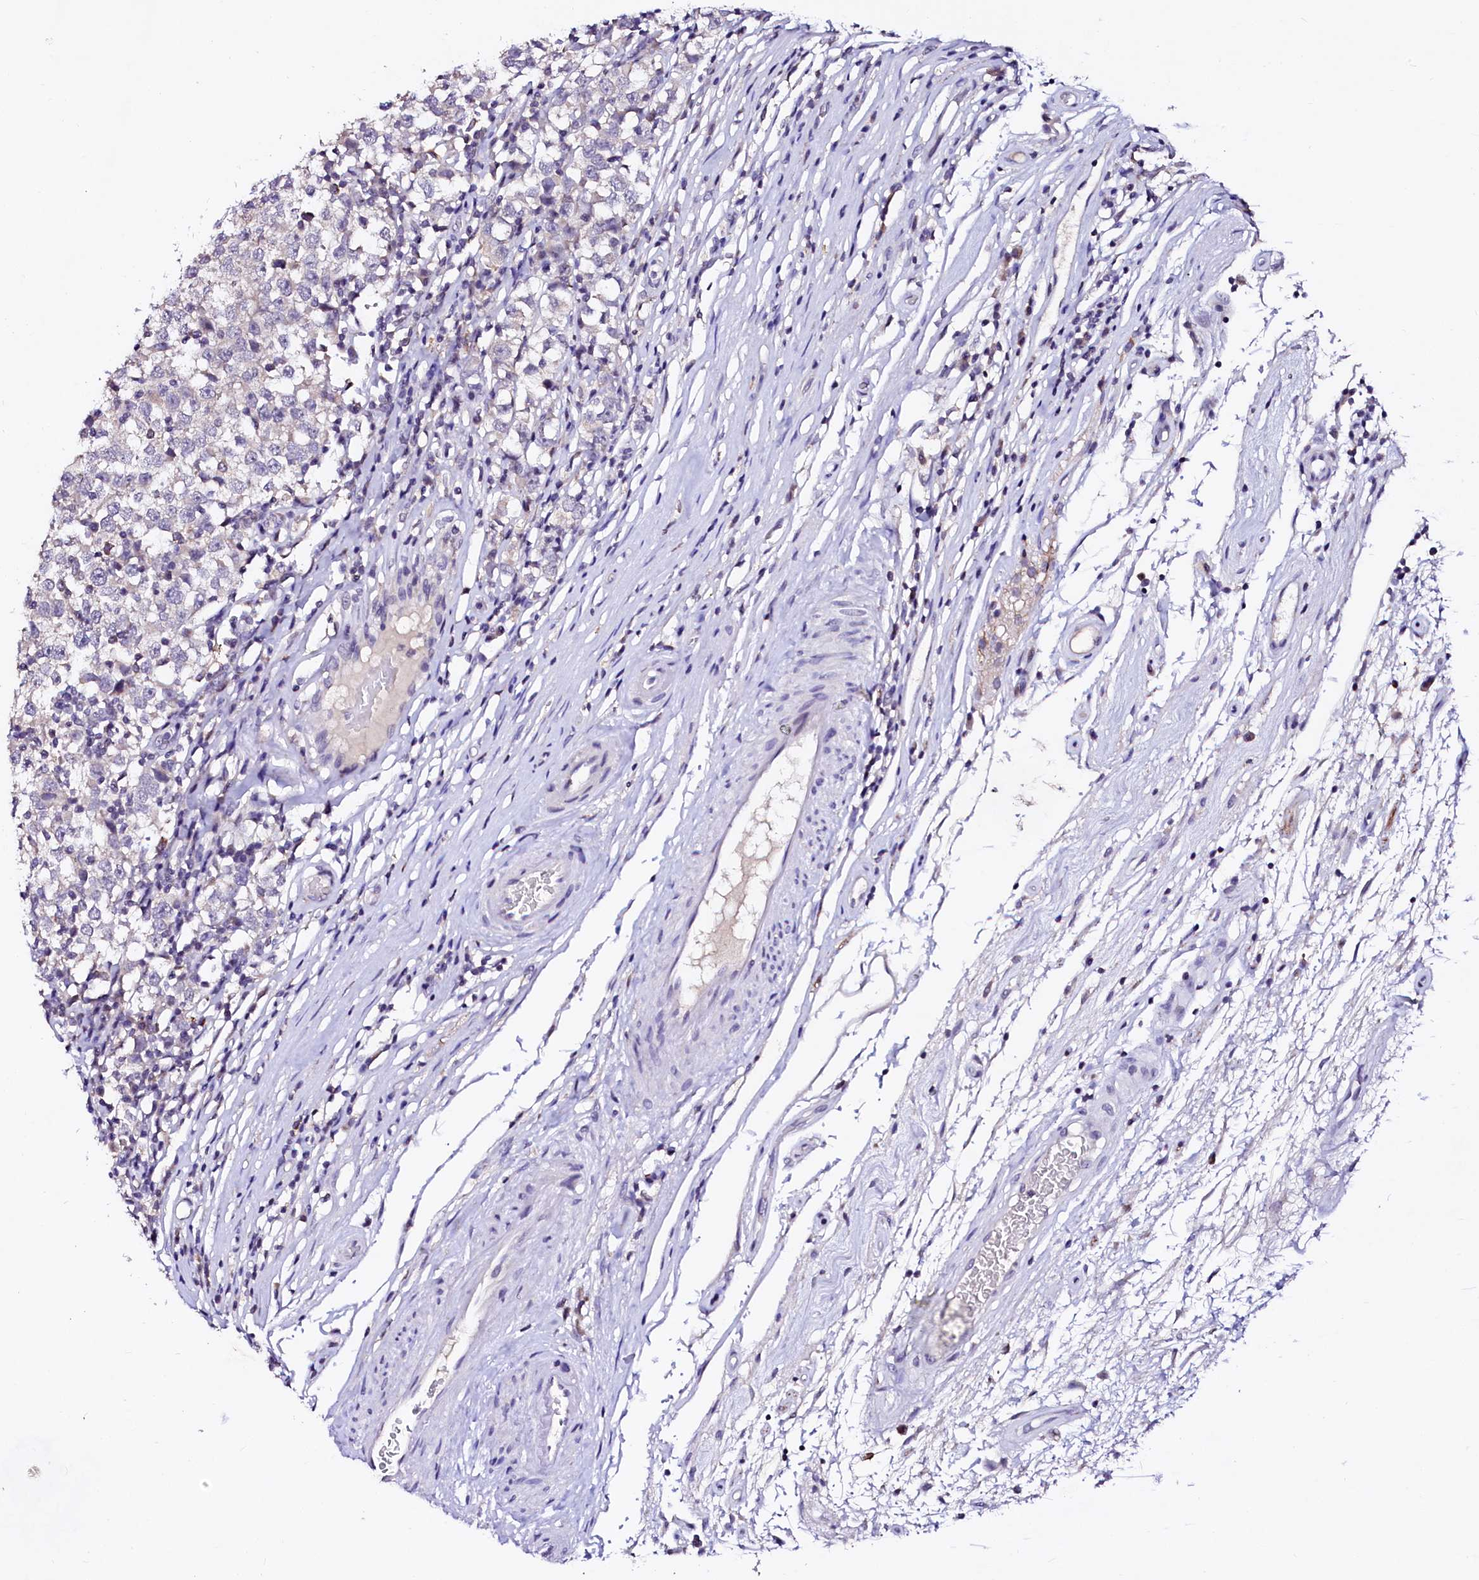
{"staining": {"intensity": "negative", "quantity": "none", "location": "none"}, "tissue": "testis cancer", "cell_type": "Tumor cells", "image_type": "cancer", "snomed": [{"axis": "morphology", "description": "Seminoma, NOS"}, {"axis": "topography", "description": "Testis"}], "caption": "The image shows no significant staining in tumor cells of testis cancer (seminoma). (Brightfield microscopy of DAB immunohistochemistry at high magnification).", "gene": "NALF1", "patient": {"sex": "male", "age": 65}}